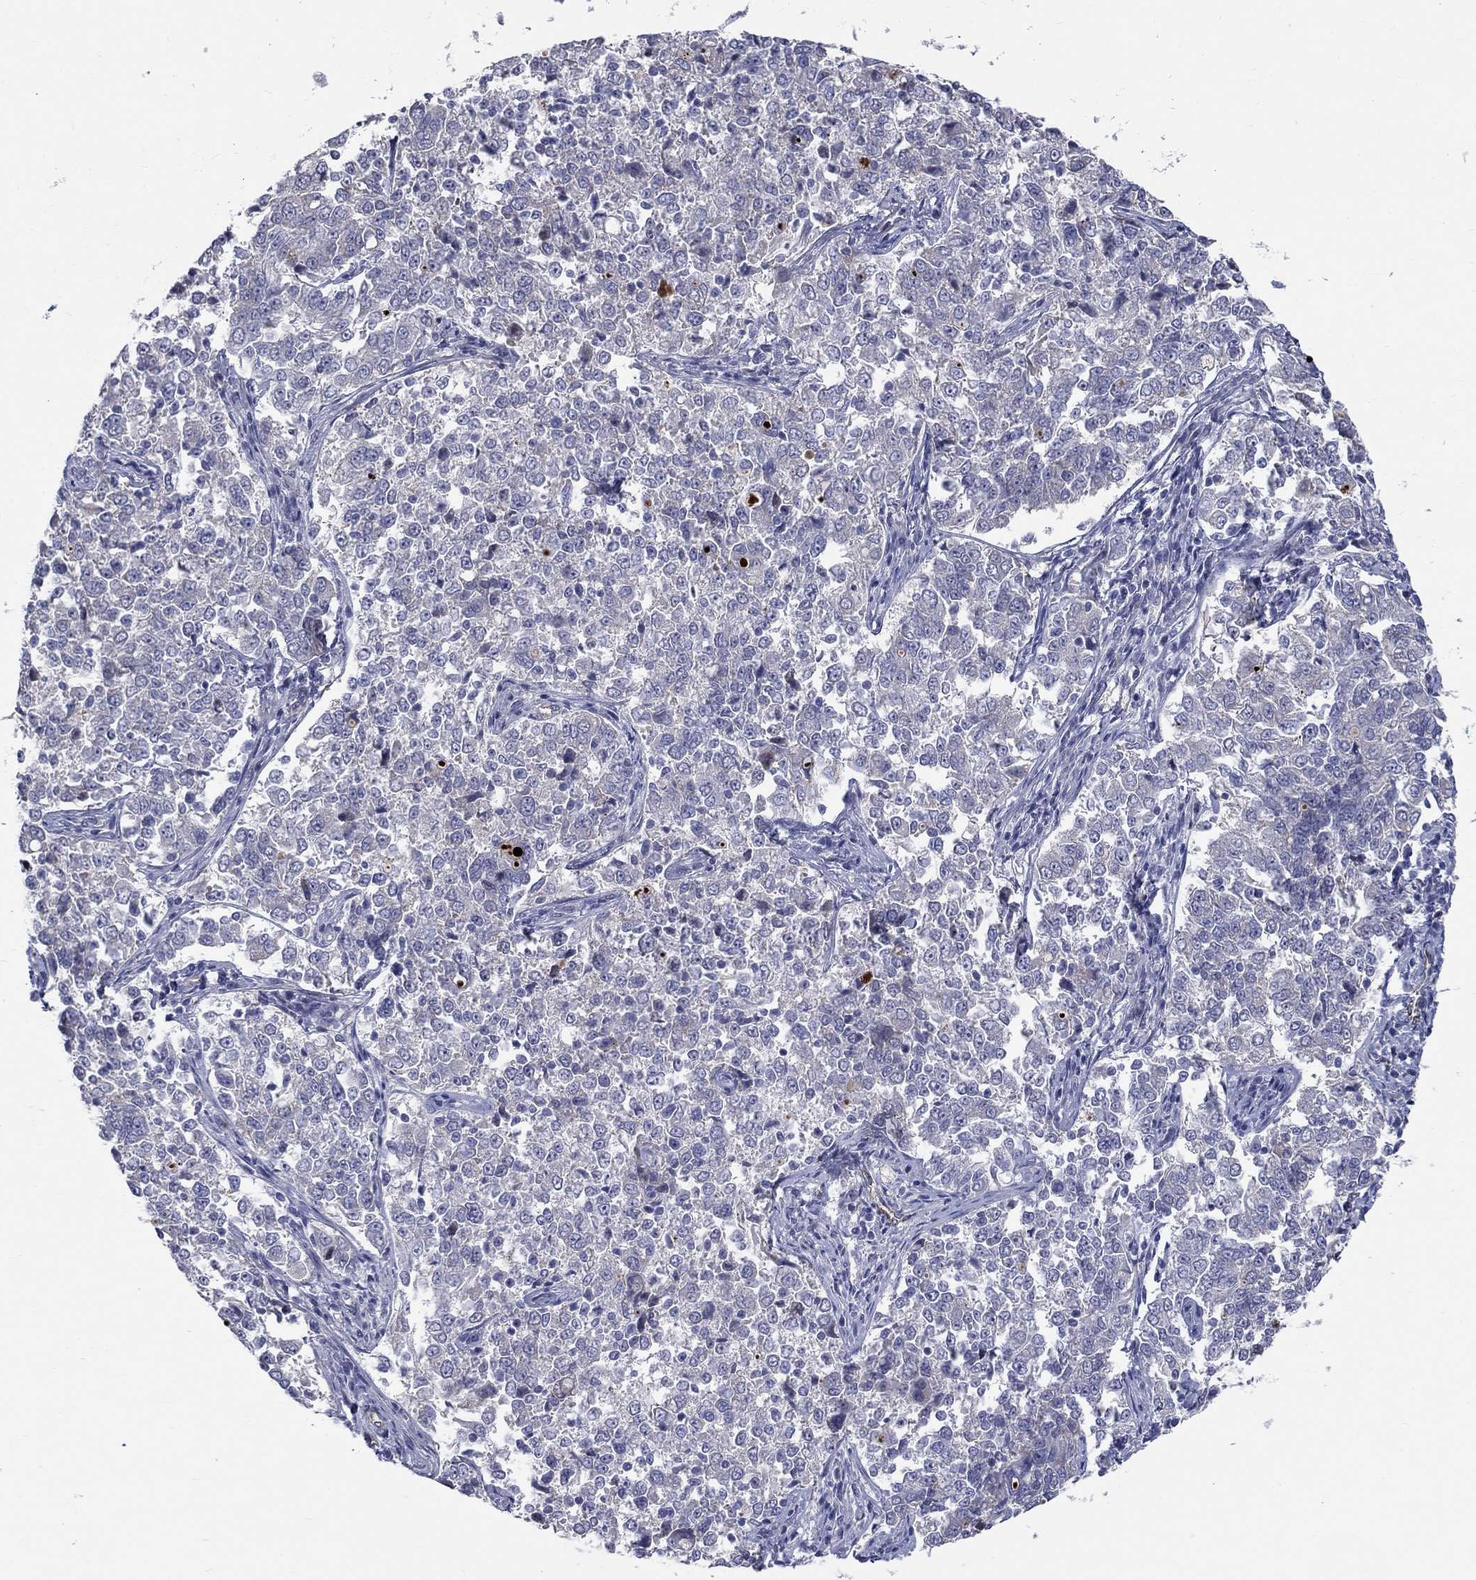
{"staining": {"intensity": "negative", "quantity": "none", "location": "none"}, "tissue": "endometrial cancer", "cell_type": "Tumor cells", "image_type": "cancer", "snomed": [{"axis": "morphology", "description": "Adenocarcinoma, NOS"}, {"axis": "topography", "description": "Endometrium"}], "caption": "There is no significant expression in tumor cells of adenocarcinoma (endometrial). The staining was performed using DAB to visualize the protein expression in brown, while the nuclei were stained in blue with hematoxylin (Magnification: 20x).", "gene": "SLC1A1", "patient": {"sex": "female", "age": 43}}